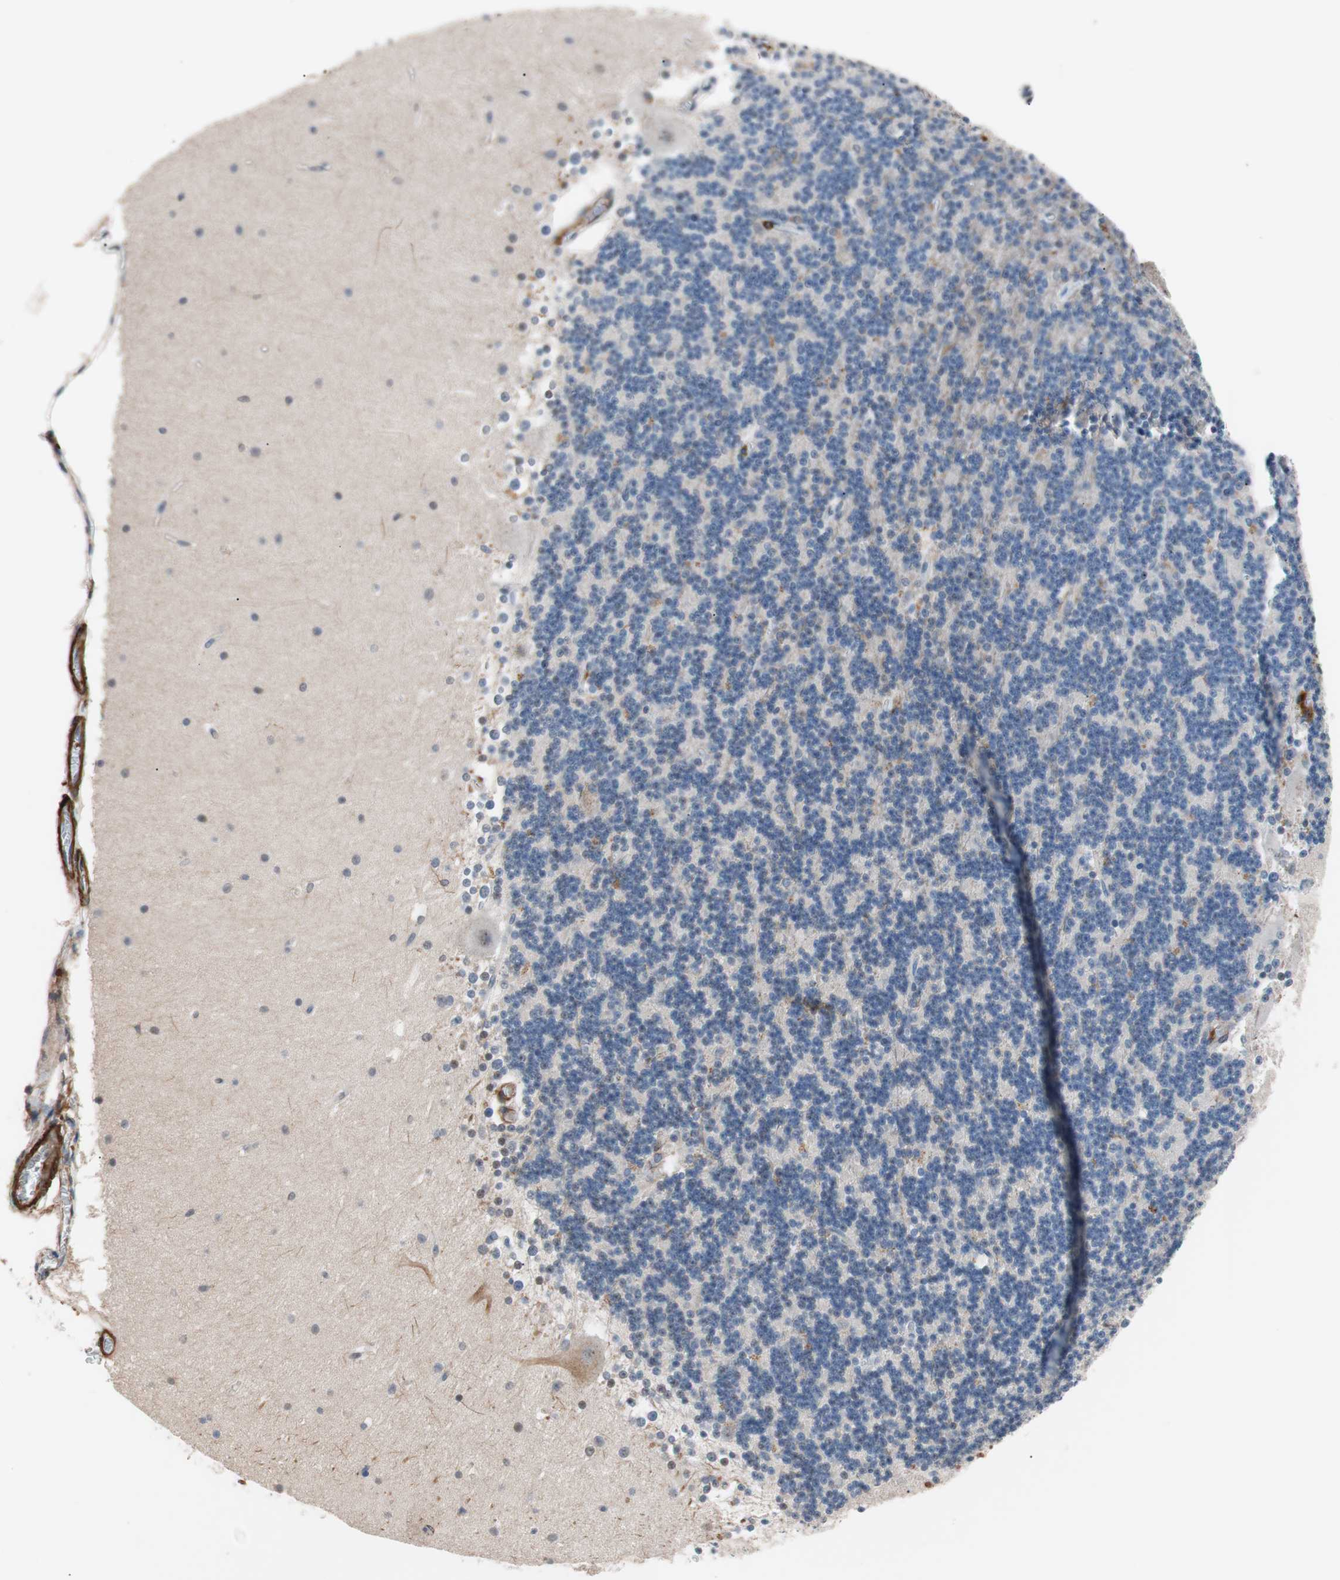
{"staining": {"intensity": "weak", "quantity": "<25%", "location": "cytoplasmic/membranous"}, "tissue": "cerebellum", "cell_type": "Cells in granular layer", "image_type": "normal", "snomed": [{"axis": "morphology", "description": "Normal tissue, NOS"}, {"axis": "topography", "description": "Cerebellum"}], "caption": "High power microscopy histopathology image of an IHC micrograph of benign cerebellum, revealing no significant staining in cells in granular layer. (Brightfield microscopy of DAB immunohistochemistry (IHC) at high magnification).", "gene": "LITAF", "patient": {"sex": "female", "age": 19}}